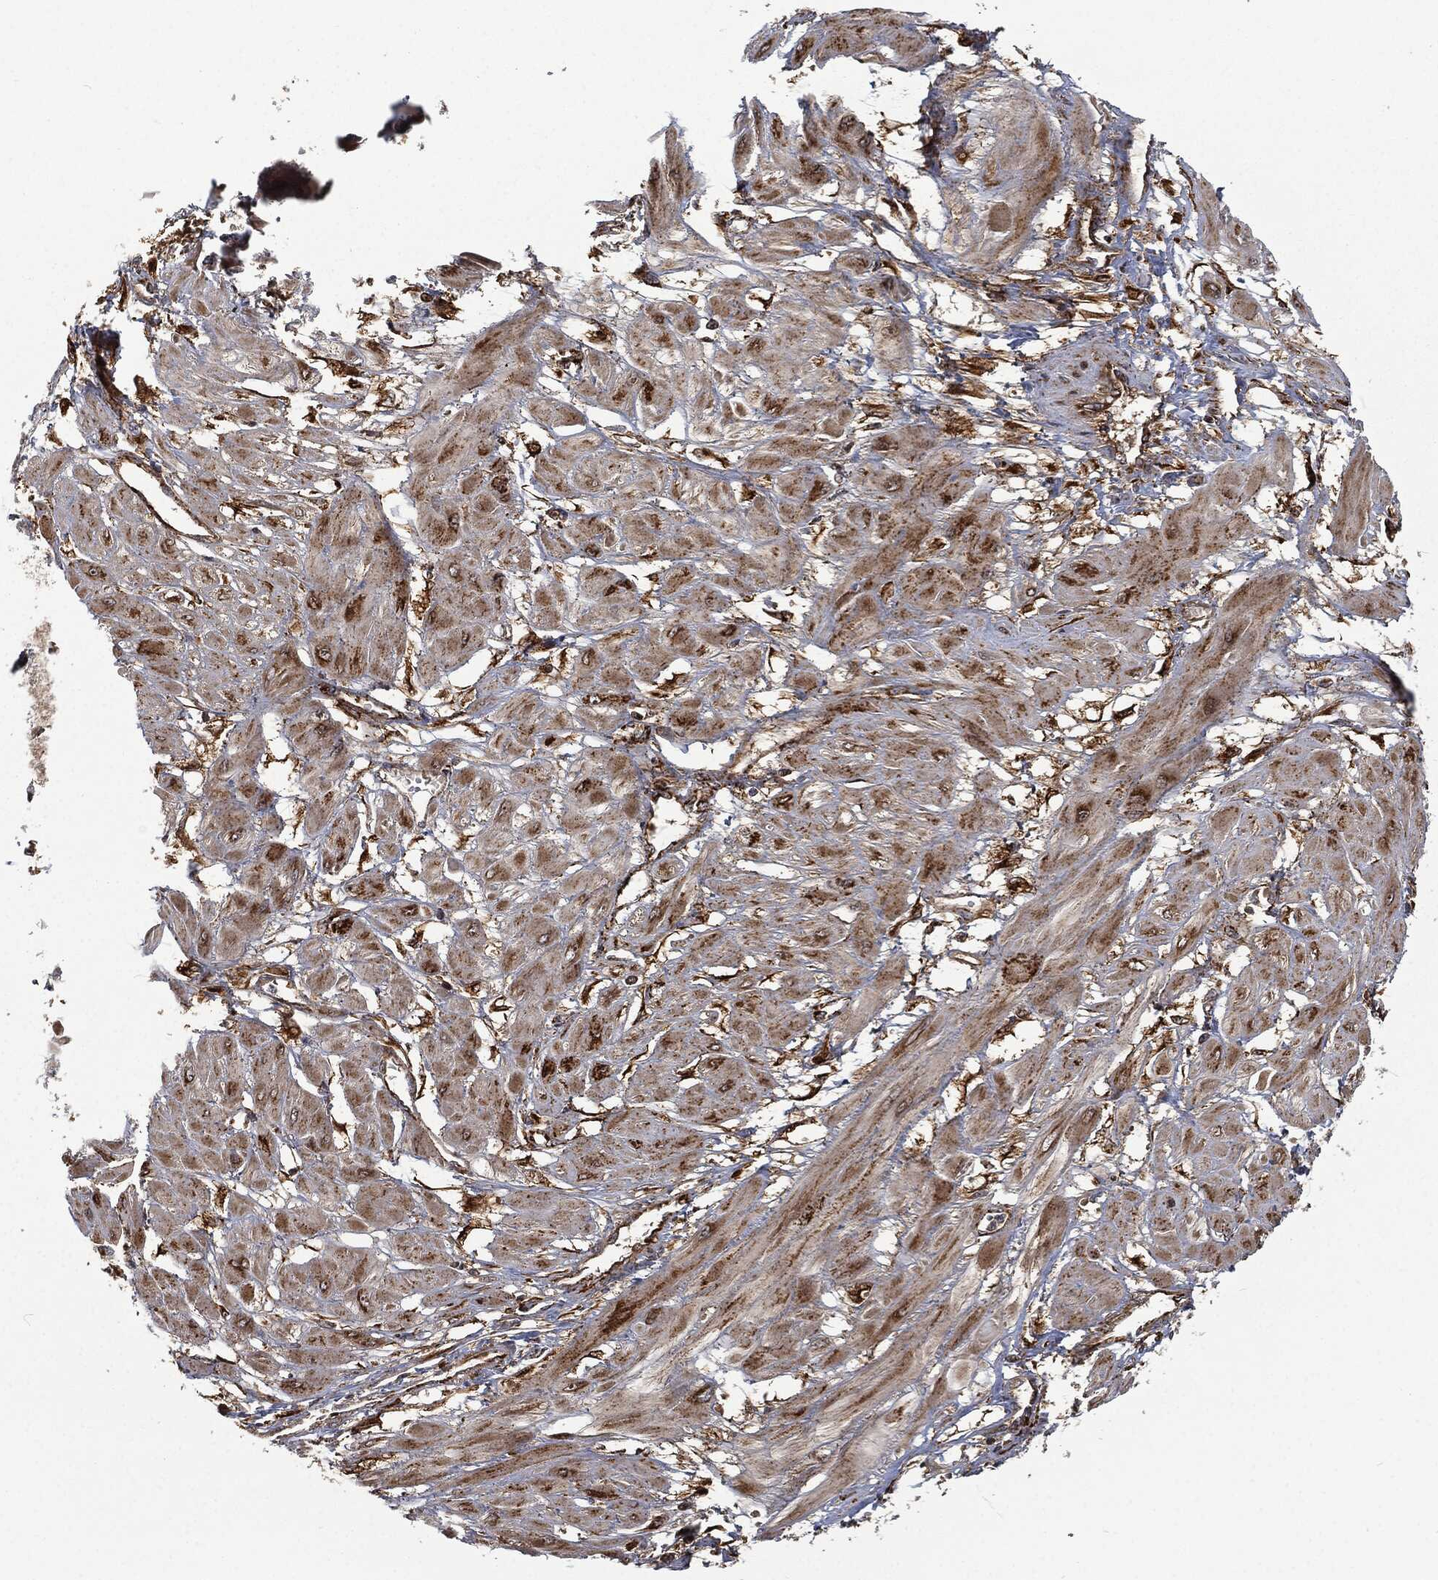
{"staining": {"intensity": "moderate", "quantity": ">75%", "location": "cytoplasmic/membranous"}, "tissue": "cervical cancer", "cell_type": "Tumor cells", "image_type": "cancer", "snomed": [{"axis": "morphology", "description": "Squamous cell carcinoma, NOS"}, {"axis": "topography", "description": "Cervix"}], "caption": "Protein analysis of squamous cell carcinoma (cervical) tissue shows moderate cytoplasmic/membranous expression in approximately >75% of tumor cells. Immunohistochemistry stains the protein of interest in brown and the nuclei are stained blue.", "gene": "RFTN1", "patient": {"sex": "female", "age": 34}}